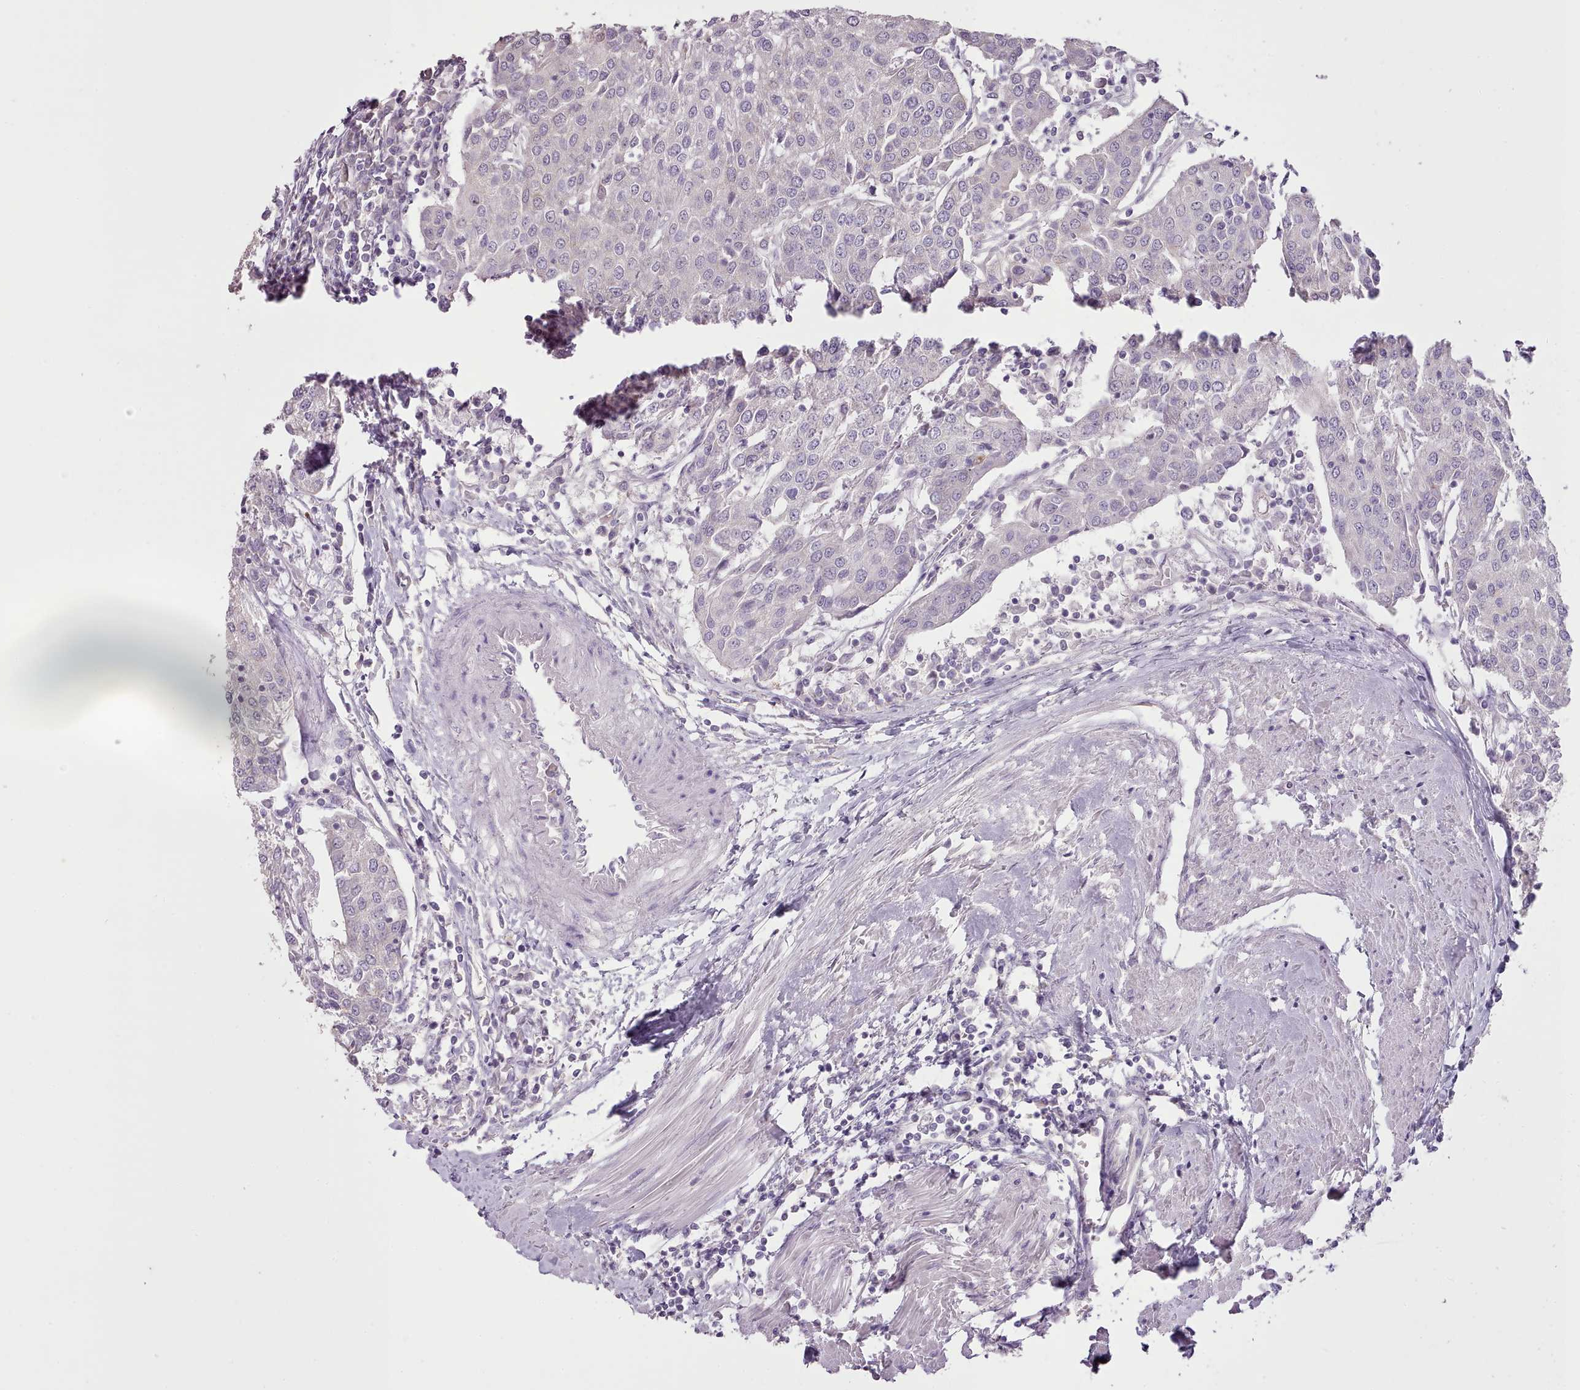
{"staining": {"intensity": "negative", "quantity": "none", "location": "none"}, "tissue": "urothelial cancer", "cell_type": "Tumor cells", "image_type": "cancer", "snomed": [{"axis": "morphology", "description": "Urothelial carcinoma, High grade"}, {"axis": "topography", "description": "Urinary bladder"}], "caption": "Tumor cells are negative for protein expression in human urothelial cancer.", "gene": "BLOC1S2", "patient": {"sex": "female", "age": 85}}